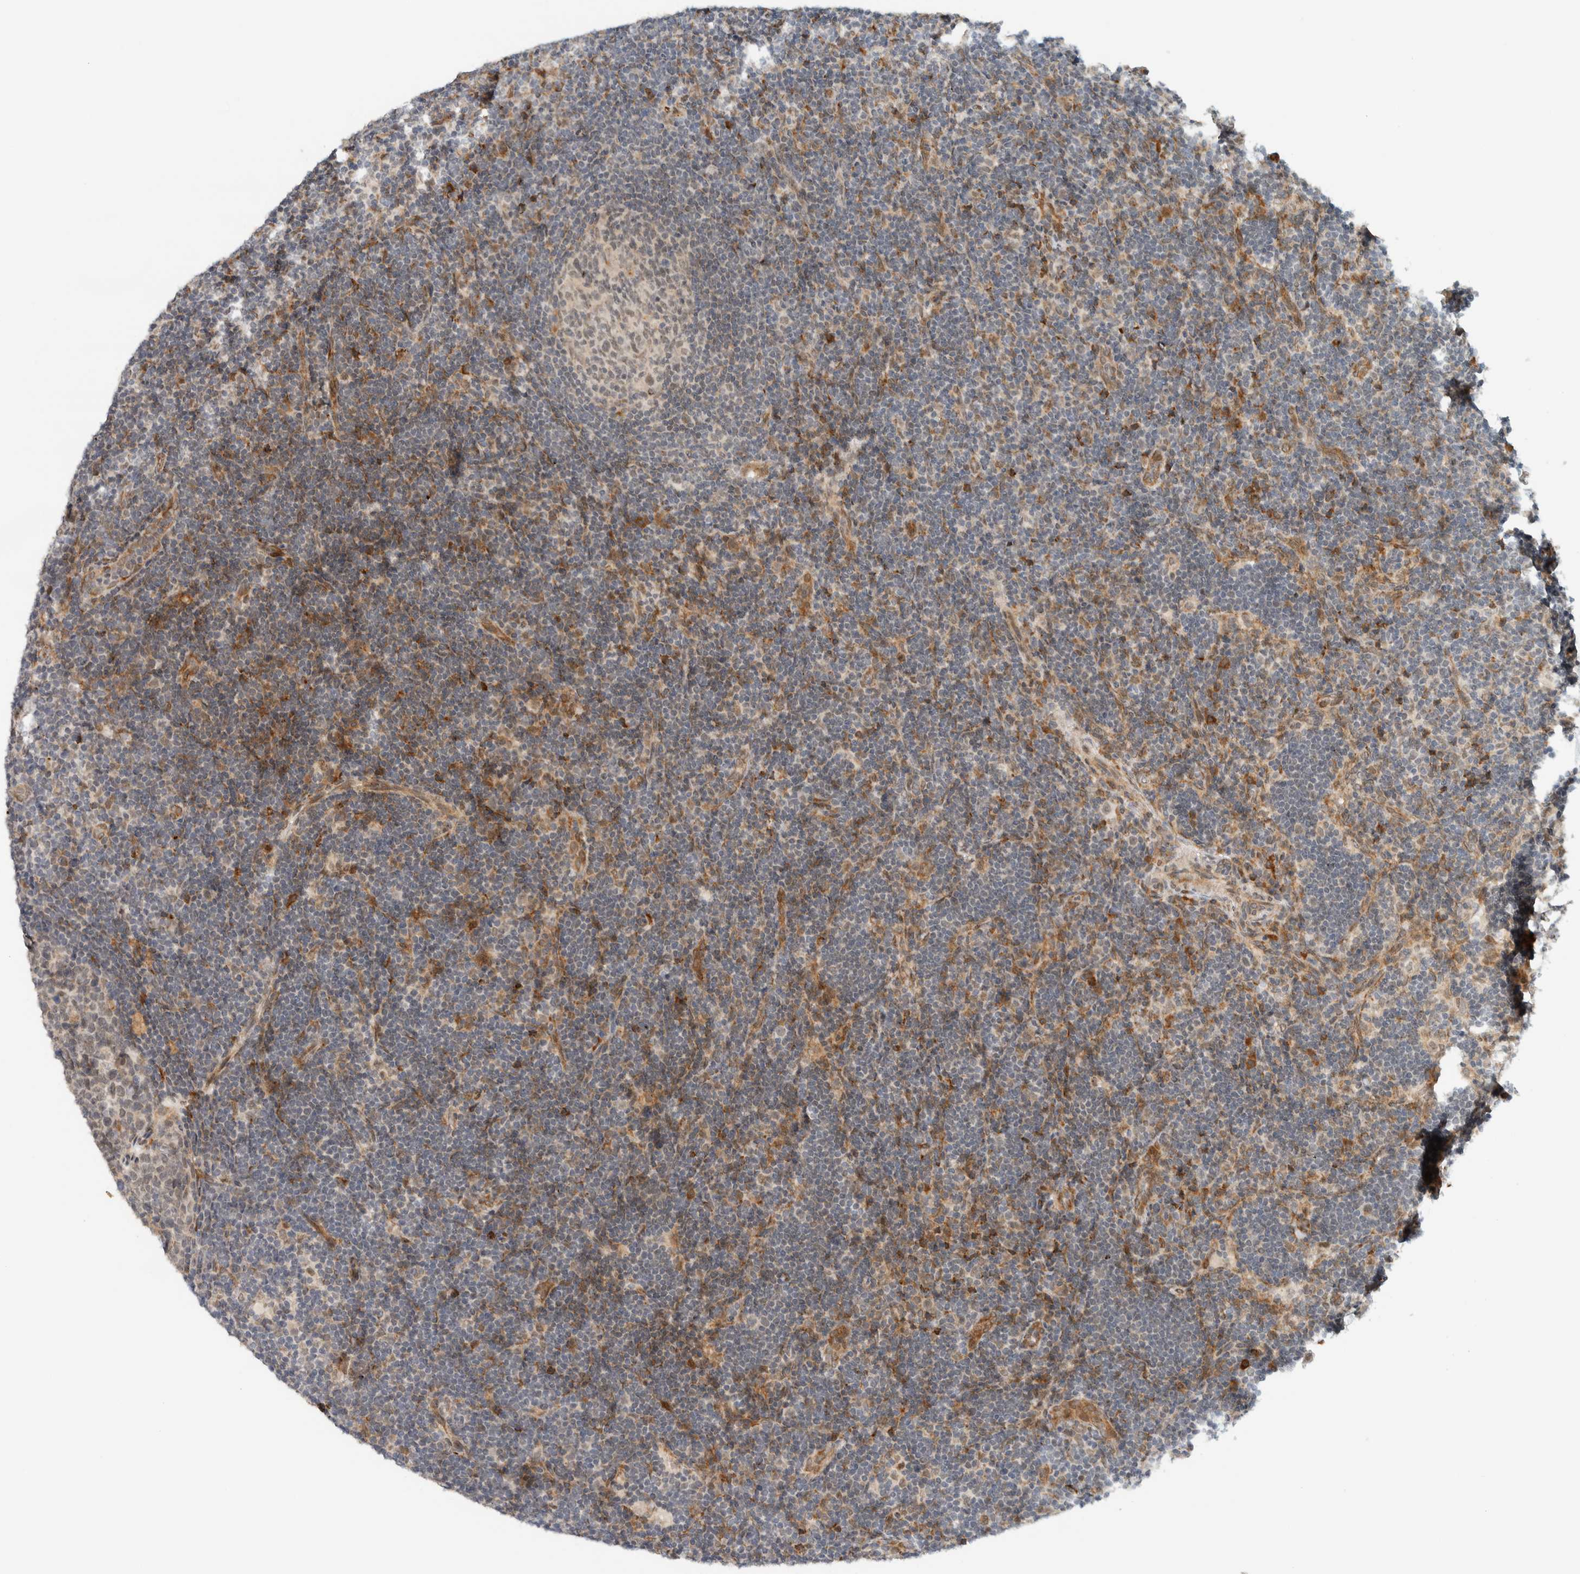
{"staining": {"intensity": "weak", "quantity": "<25%", "location": "nuclear"}, "tissue": "lymph node", "cell_type": "Germinal center cells", "image_type": "normal", "snomed": [{"axis": "morphology", "description": "Normal tissue, NOS"}, {"axis": "topography", "description": "Lymph node"}], "caption": "The photomicrograph reveals no staining of germinal center cells in unremarkable lymph node. (DAB immunohistochemistry visualized using brightfield microscopy, high magnification).", "gene": "ITPRID1", "patient": {"sex": "female", "age": 22}}